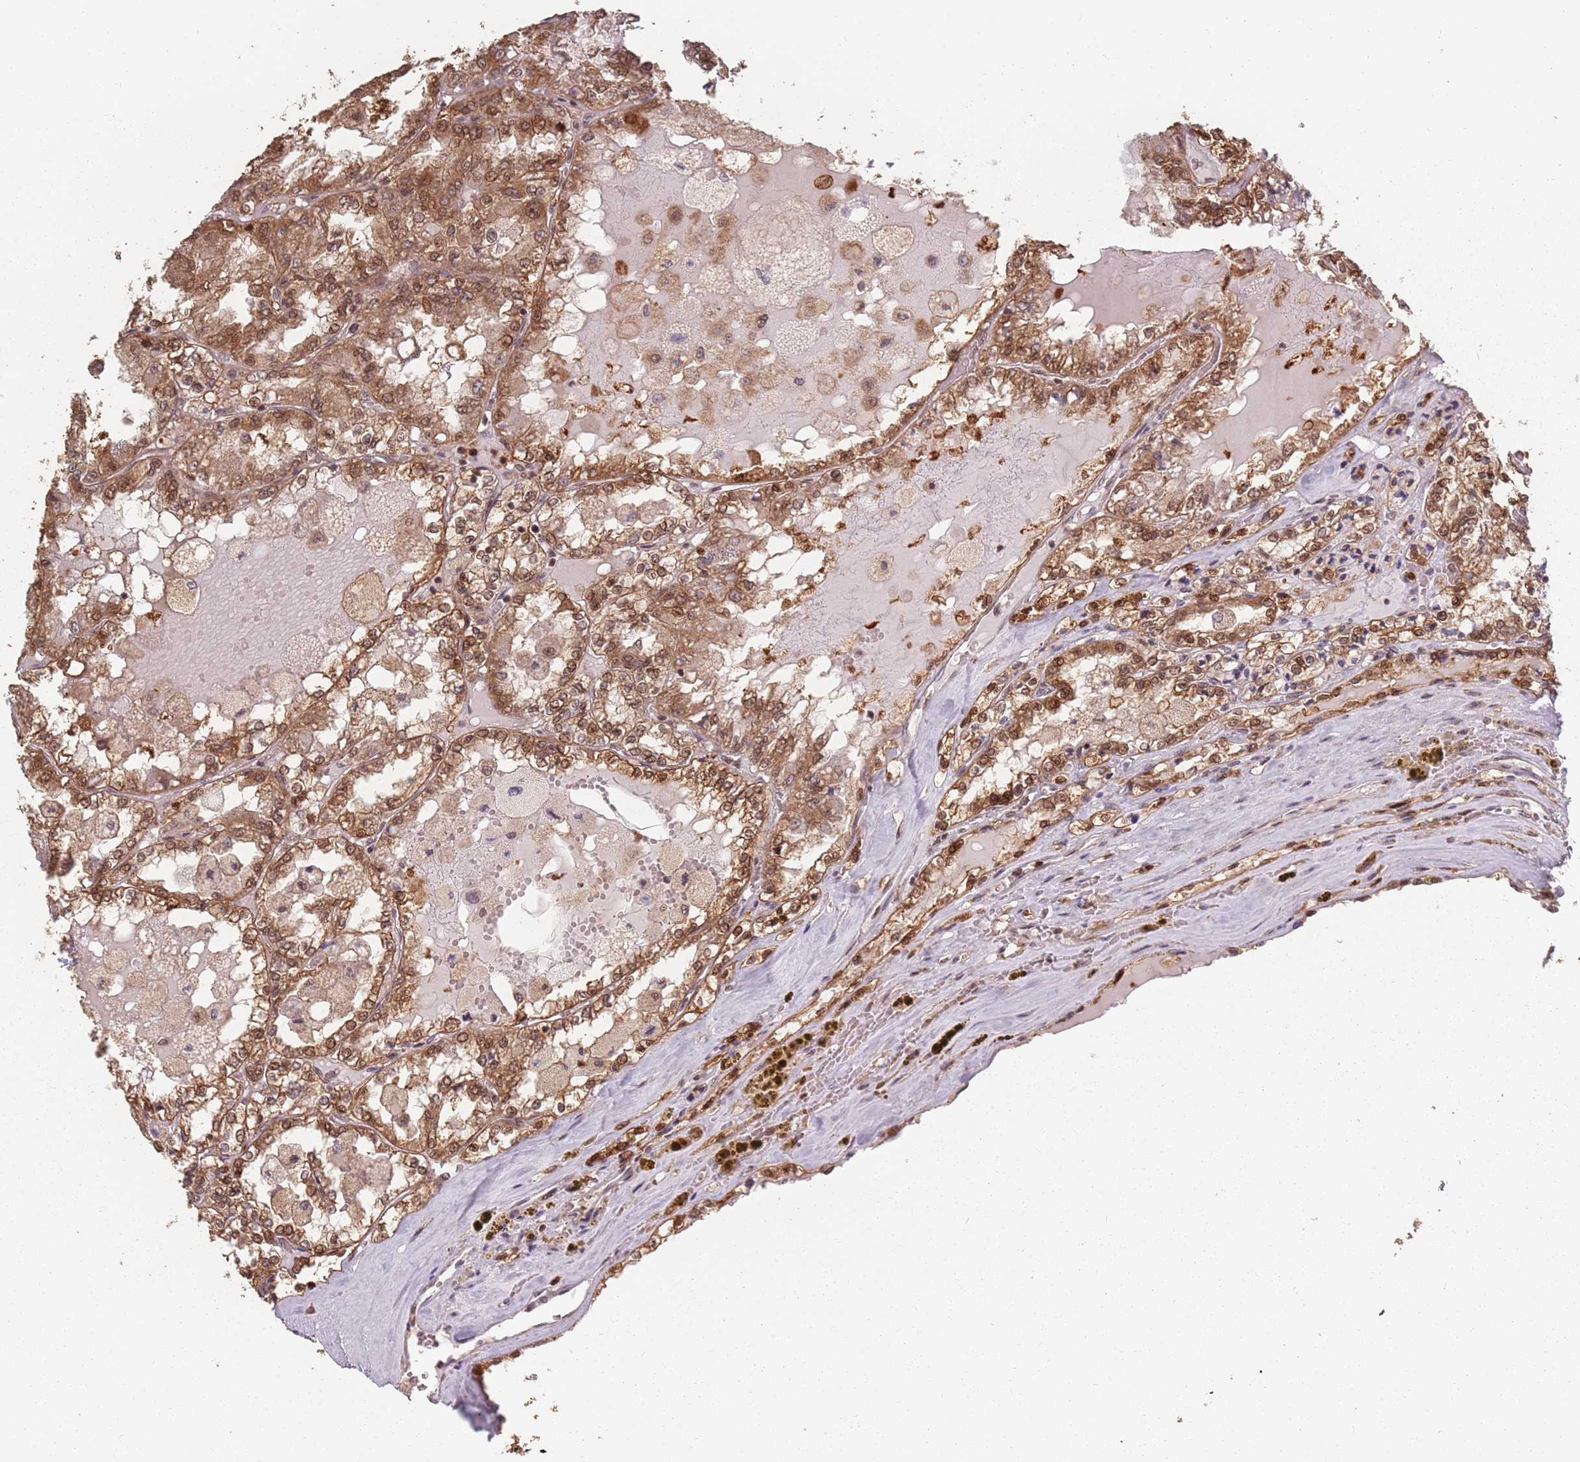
{"staining": {"intensity": "moderate", "quantity": ">75%", "location": "cytoplasmic/membranous,nuclear"}, "tissue": "renal cancer", "cell_type": "Tumor cells", "image_type": "cancer", "snomed": [{"axis": "morphology", "description": "Adenocarcinoma, NOS"}, {"axis": "topography", "description": "Kidney"}], "caption": "A brown stain shows moderate cytoplasmic/membranous and nuclear expression of a protein in renal adenocarcinoma tumor cells. (brown staining indicates protein expression, while blue staining denotes nuclei).", "gene": "VPS52", "patient": {"sex": "female", "age": 56}}